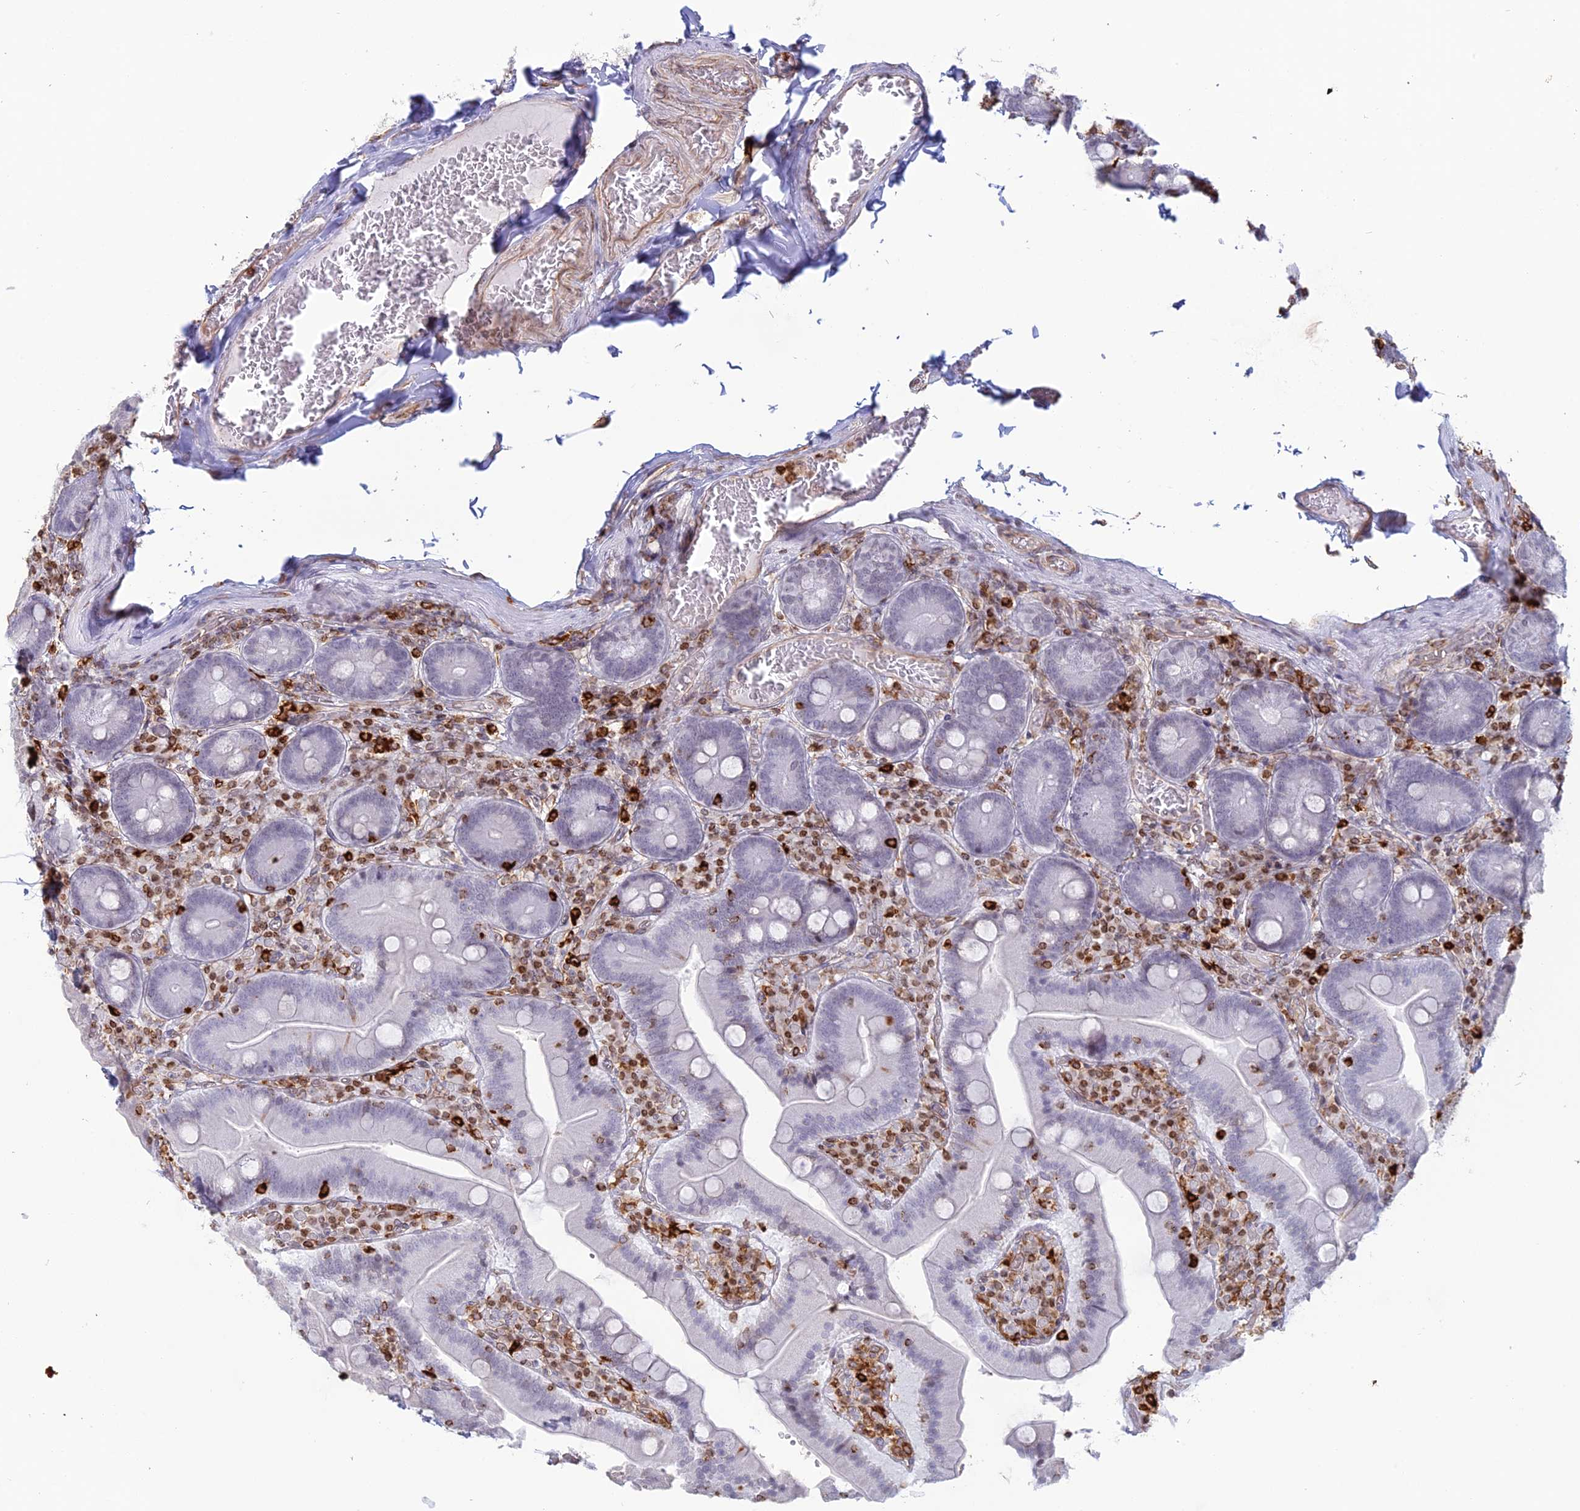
{"staining": {"intensity": "strong", "quantity": "<25%", "location": "cytoplasmic/membranous"}, "tissue": "duodenum", "cell_type": "Glandular cells", "image_type": "normal", "snomed": [{"axis": "morphology", "description": "Normal tissue, NOS"}, {"axis": "topography", "description": "Duodenum"}], "caption": "Brown immunohistochemical staining in normal duodenum shows strong cytoplasmic/membranous positivity in approximately <25% of glandular cells. The staining was performed using DAB (3,3'-diaminobenzidine), with brown indicating positive protein expression. Nuclei are stained blue with hematoxylin.", "gene": "APOBR", "patient": {"sex": "female", "age": 62}}